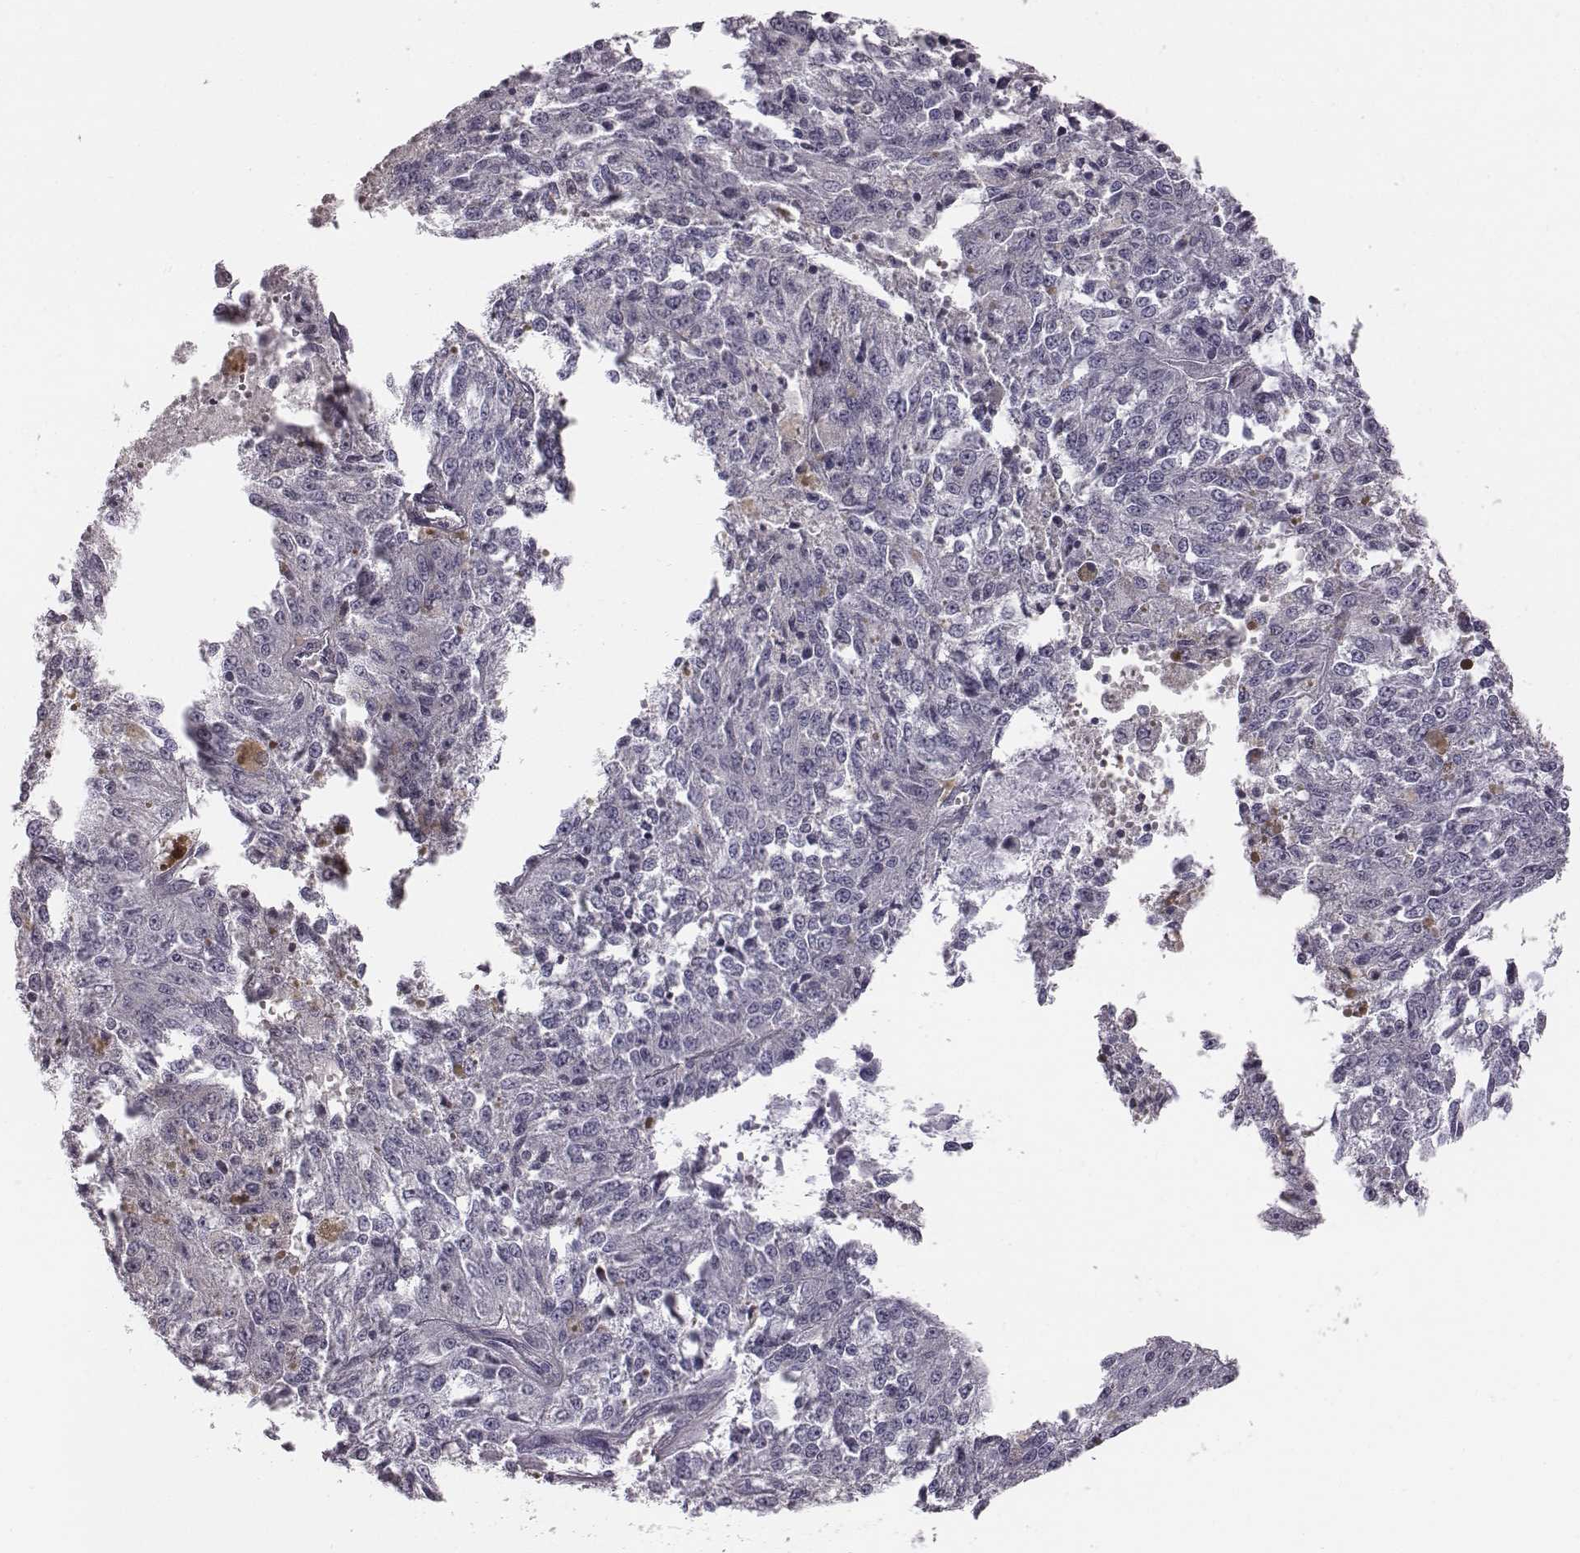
{"staining": {"intensity": "negative", "quantity": "none", "location": "none"}, "tissue": "melanoma", "cell_type": "Tumor cells", "image_type": "cancer", "snomed": [{"axis": "morphology", "description": "Malignant melanoma, Metastatic site"}, {"axis": "topography", "description": "Lymph node"}], "caption": "Tumor cells are negative for brown protein staining in melanoma.", "gene": "CRISP1", "patient": {"sex": "female", "age": 64}}